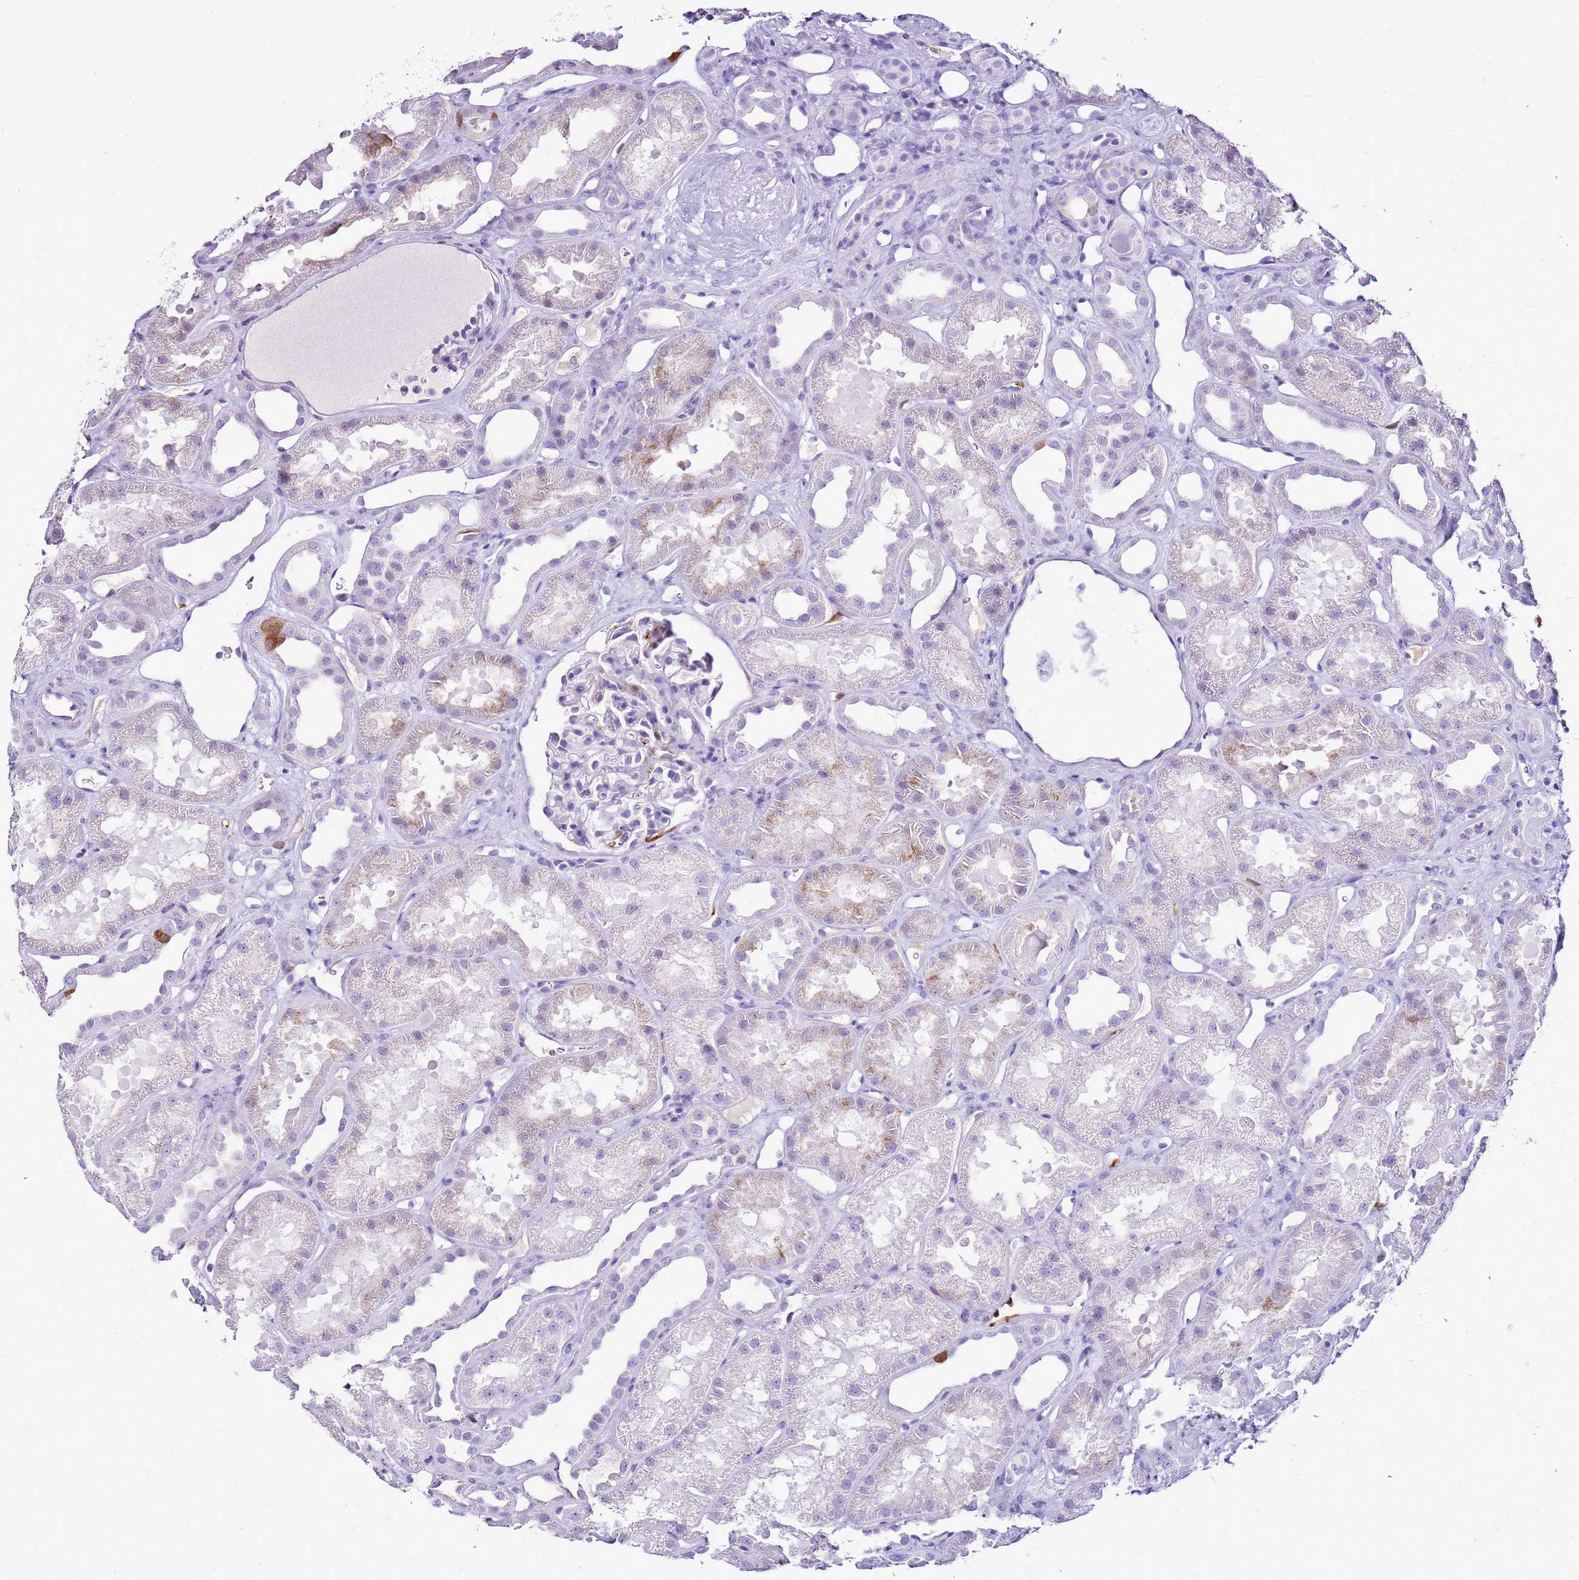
{"staining": {"intensity": "negative", "quantity": "none", "location": "none"}, "tissue": "kidney", "cell_type": "Cells in glomeruli", "image_type": "normal", "snomed": [{"axis": "morphology", "description": "Normal tissue, NOS"}, {"axis": "topography", "description": "Kidney"}], "caption": "IHC of benign human kidney displays no expression in cells in glomeruli. Brightfield microscopy of immunohistochemistry (IHC) stained with DAB (3,3'-diaminobenzidine) (brown) and hematoxylin (blue), captured at high magnification.", "gene": "SPC25", "patient": {"sex": "male", "age": 61}}